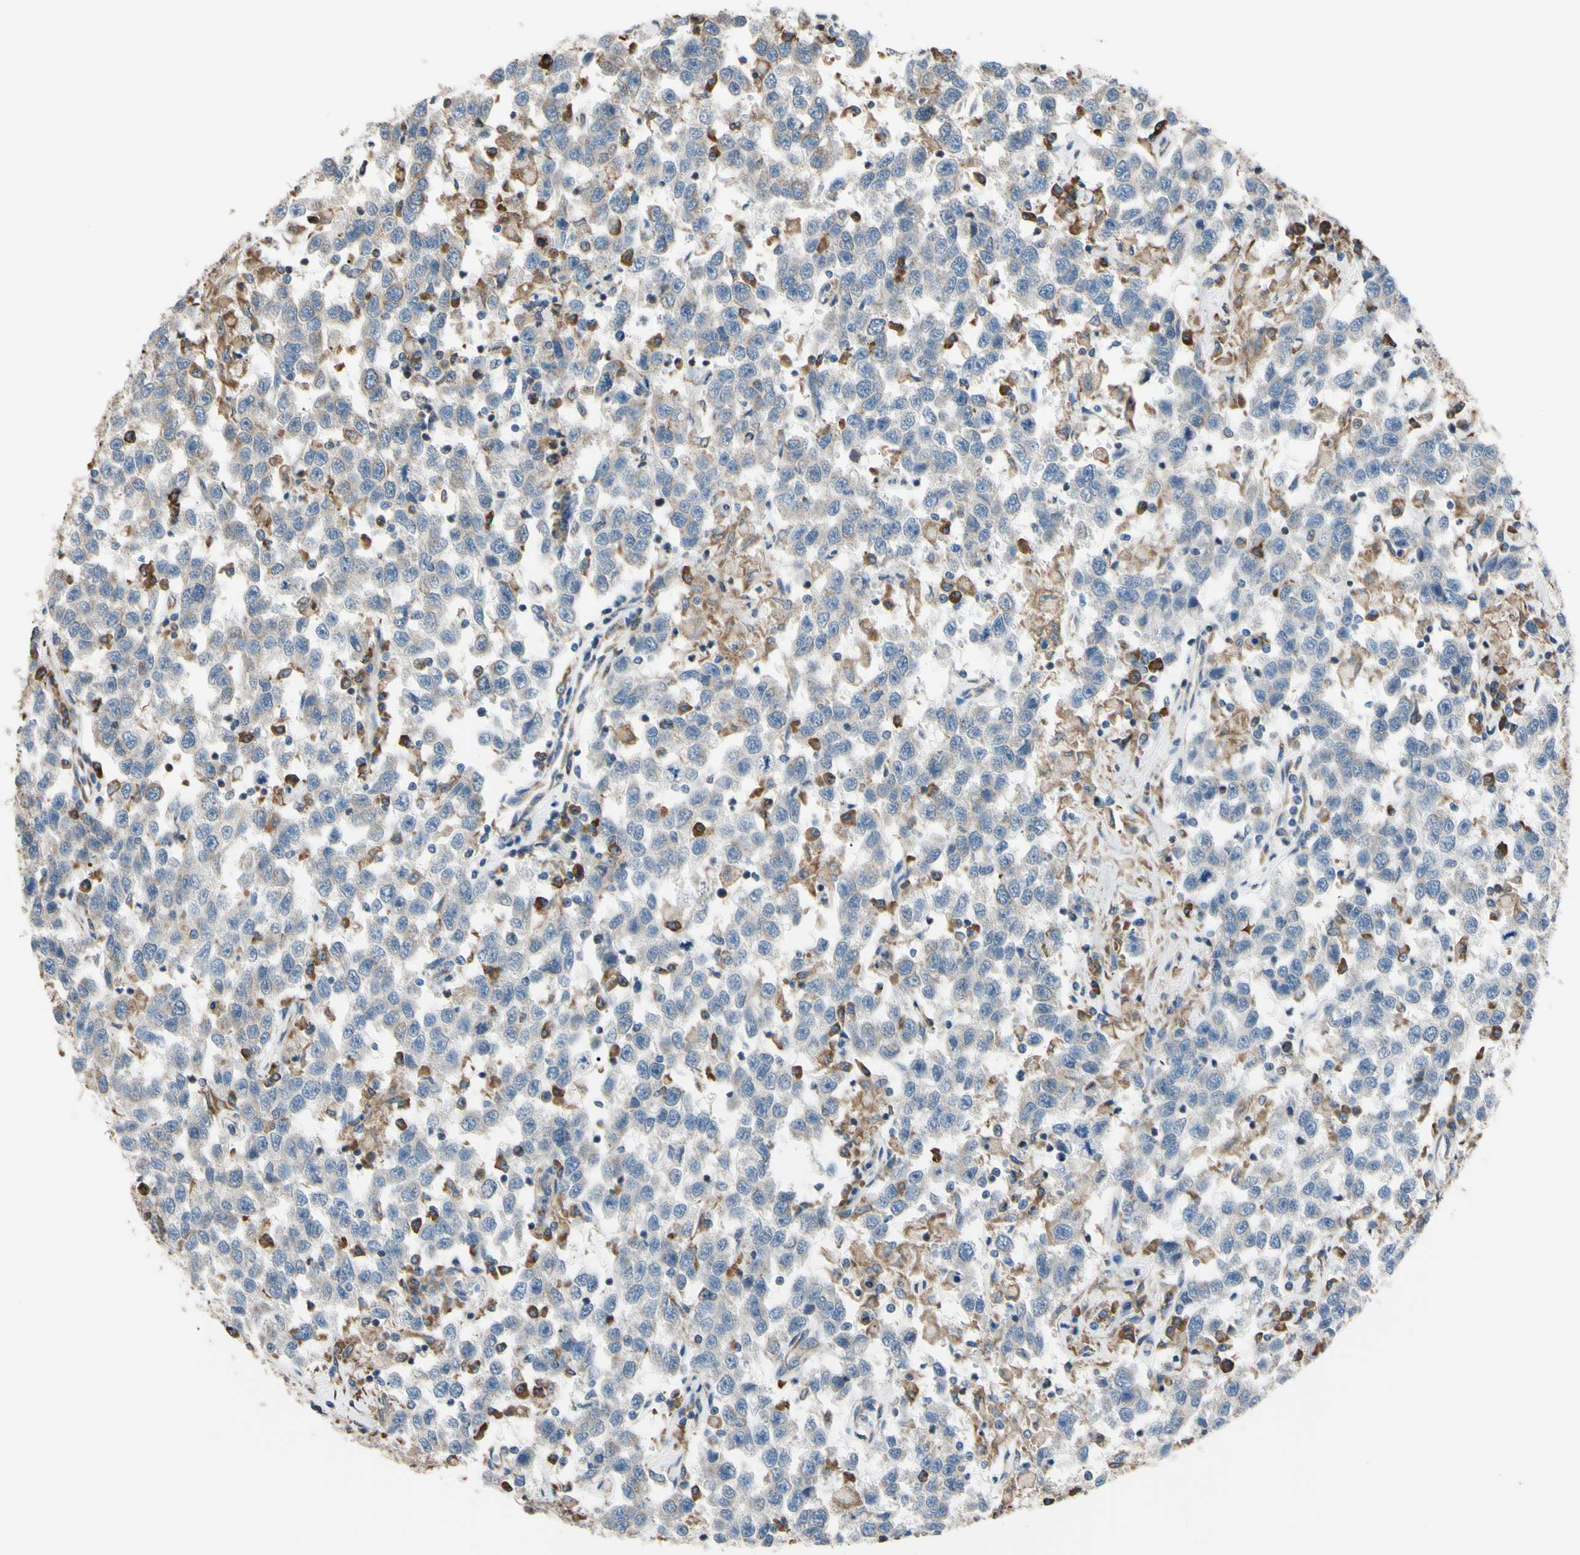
{"staining": {"intensity": "negative", "quantity": "none", "location": "none"}, "tissue": "testis cancer", "cell_type": "Tumor cells", "image_type": "cancer", "snomed": [{"axis": "morphology", "description": "Seminoma, NOS"}, {"axis": "topography", "description": "Testis"}], "caption": "A high-resolution photomicrograph shows IHC staining of testis cancer, which reveals no significant staining in tumor cells.", "gene": "BMF", "patient": {"sex": "male", "age": 41}}